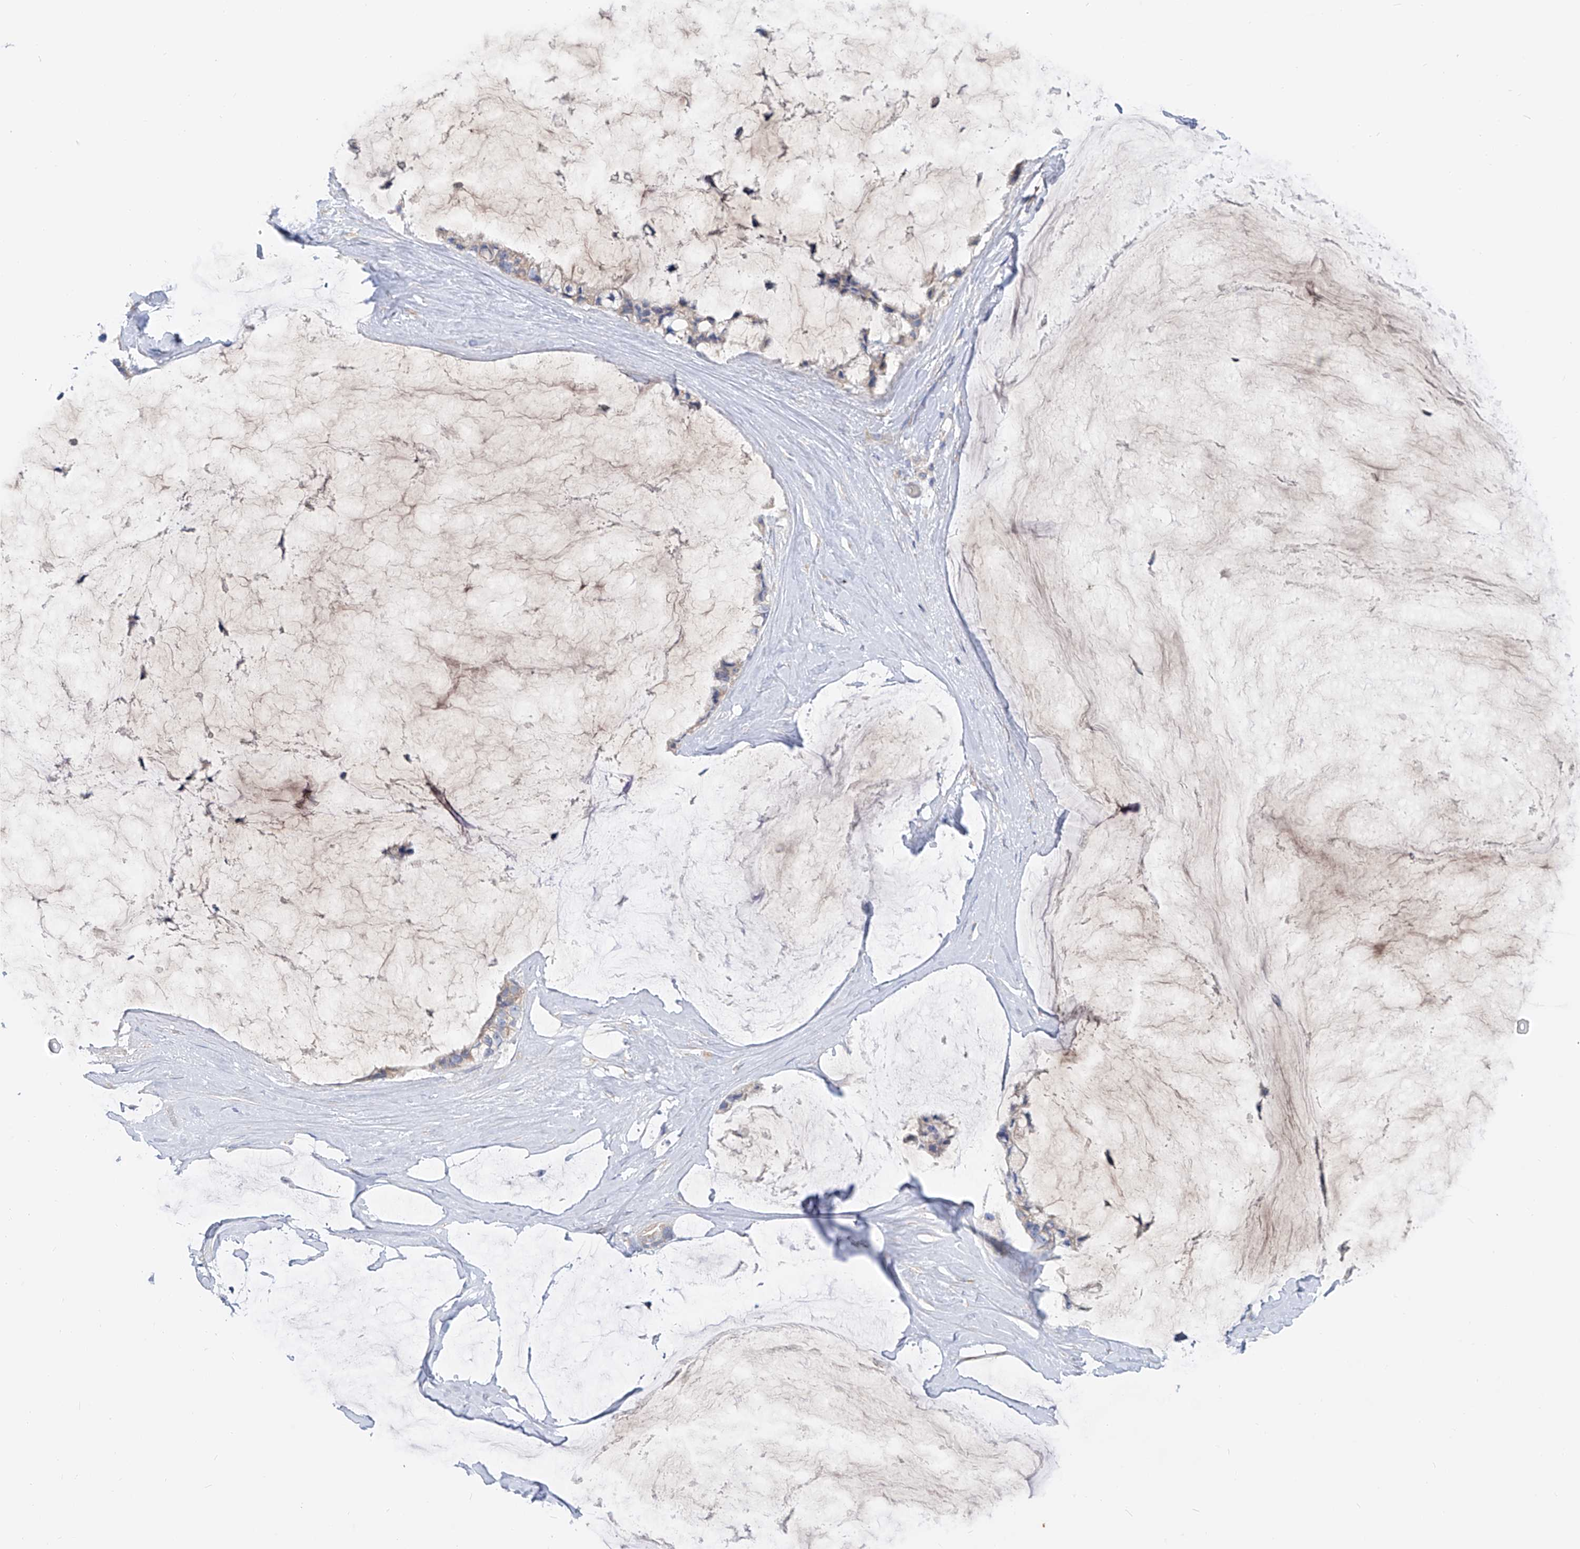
{"staining": {"intensity": "negative", "quantity": "none", "location": "none"}, "tissue": "ovarian cancer", "cell_type": "Tumor cells", "image_type": "cancer", "snomed": [{"axis": "morphology", "description": "Cystadenocarcinoma, mucinous, NOS"}, {"axis": "topography", "description": "Ovary"}], "caption": "A high-resolution photomicrograph shows immunohistochemistry staining of ovarian cancer (mucinous cystadenocarcinoma), which demonstrates no significant expression in tumor cells.", "gene": "UFL1", "patient": {"sex": "female", "age": 39}}